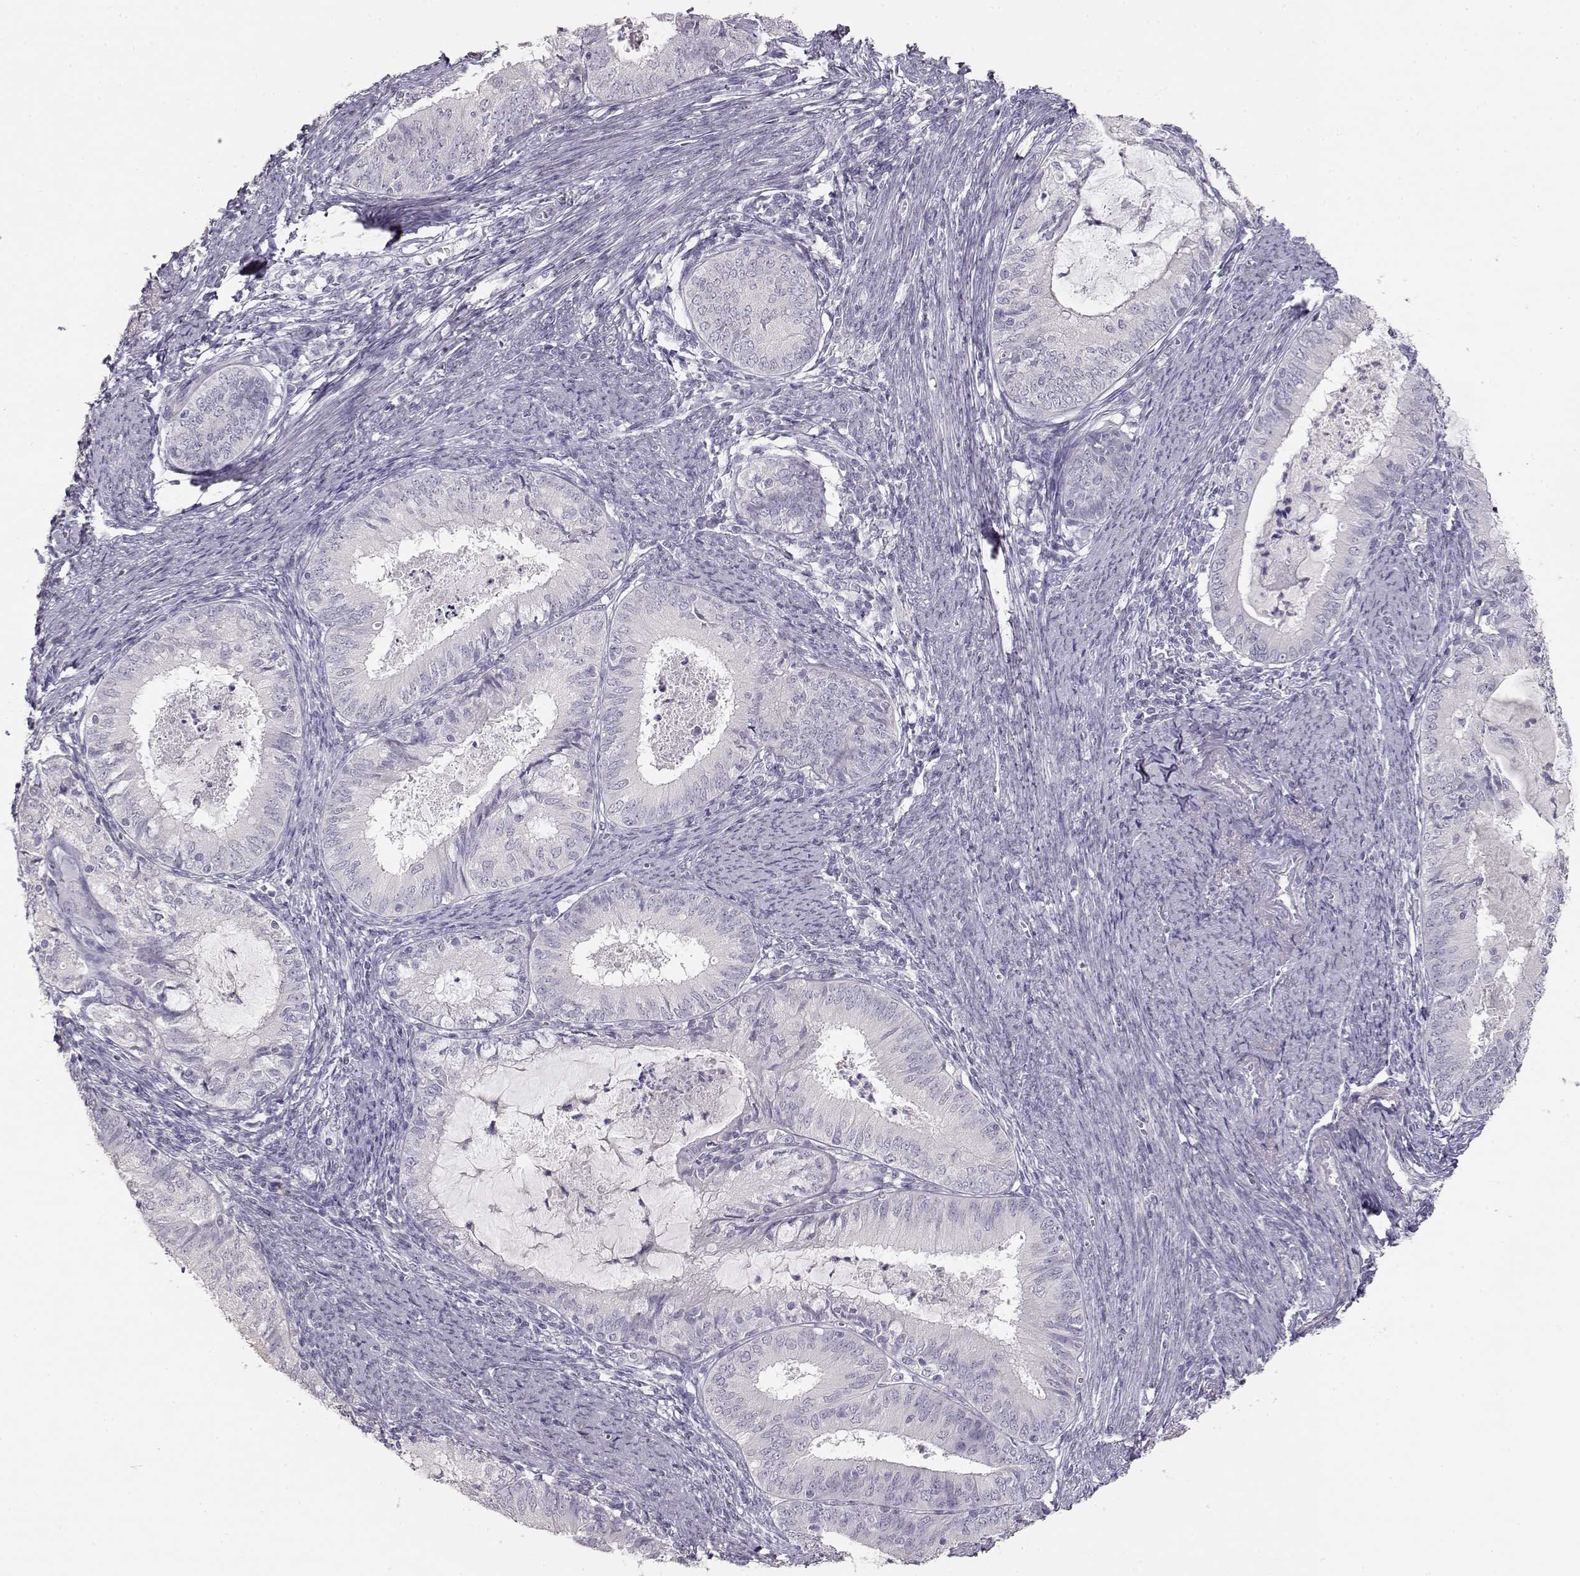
{"staining": {"intensity": "negative", "quantity": "none", "location": "none"}, "tissue": "endometrial cancer", "cell_type": "Tumor cells", "image_type": "cancer", "snomed": [{"axis": "morphology", "description": "Adenocarcinoma, NOS"}, {"axis": "topography", "description": "Endometrium"}], "caption": "Adenocarcinoma (endometrial) stained for a protein using IHC shows no expression tumor cells.", "gene": "TKTL1", "patient": {"sex": "female", "age": 57}}